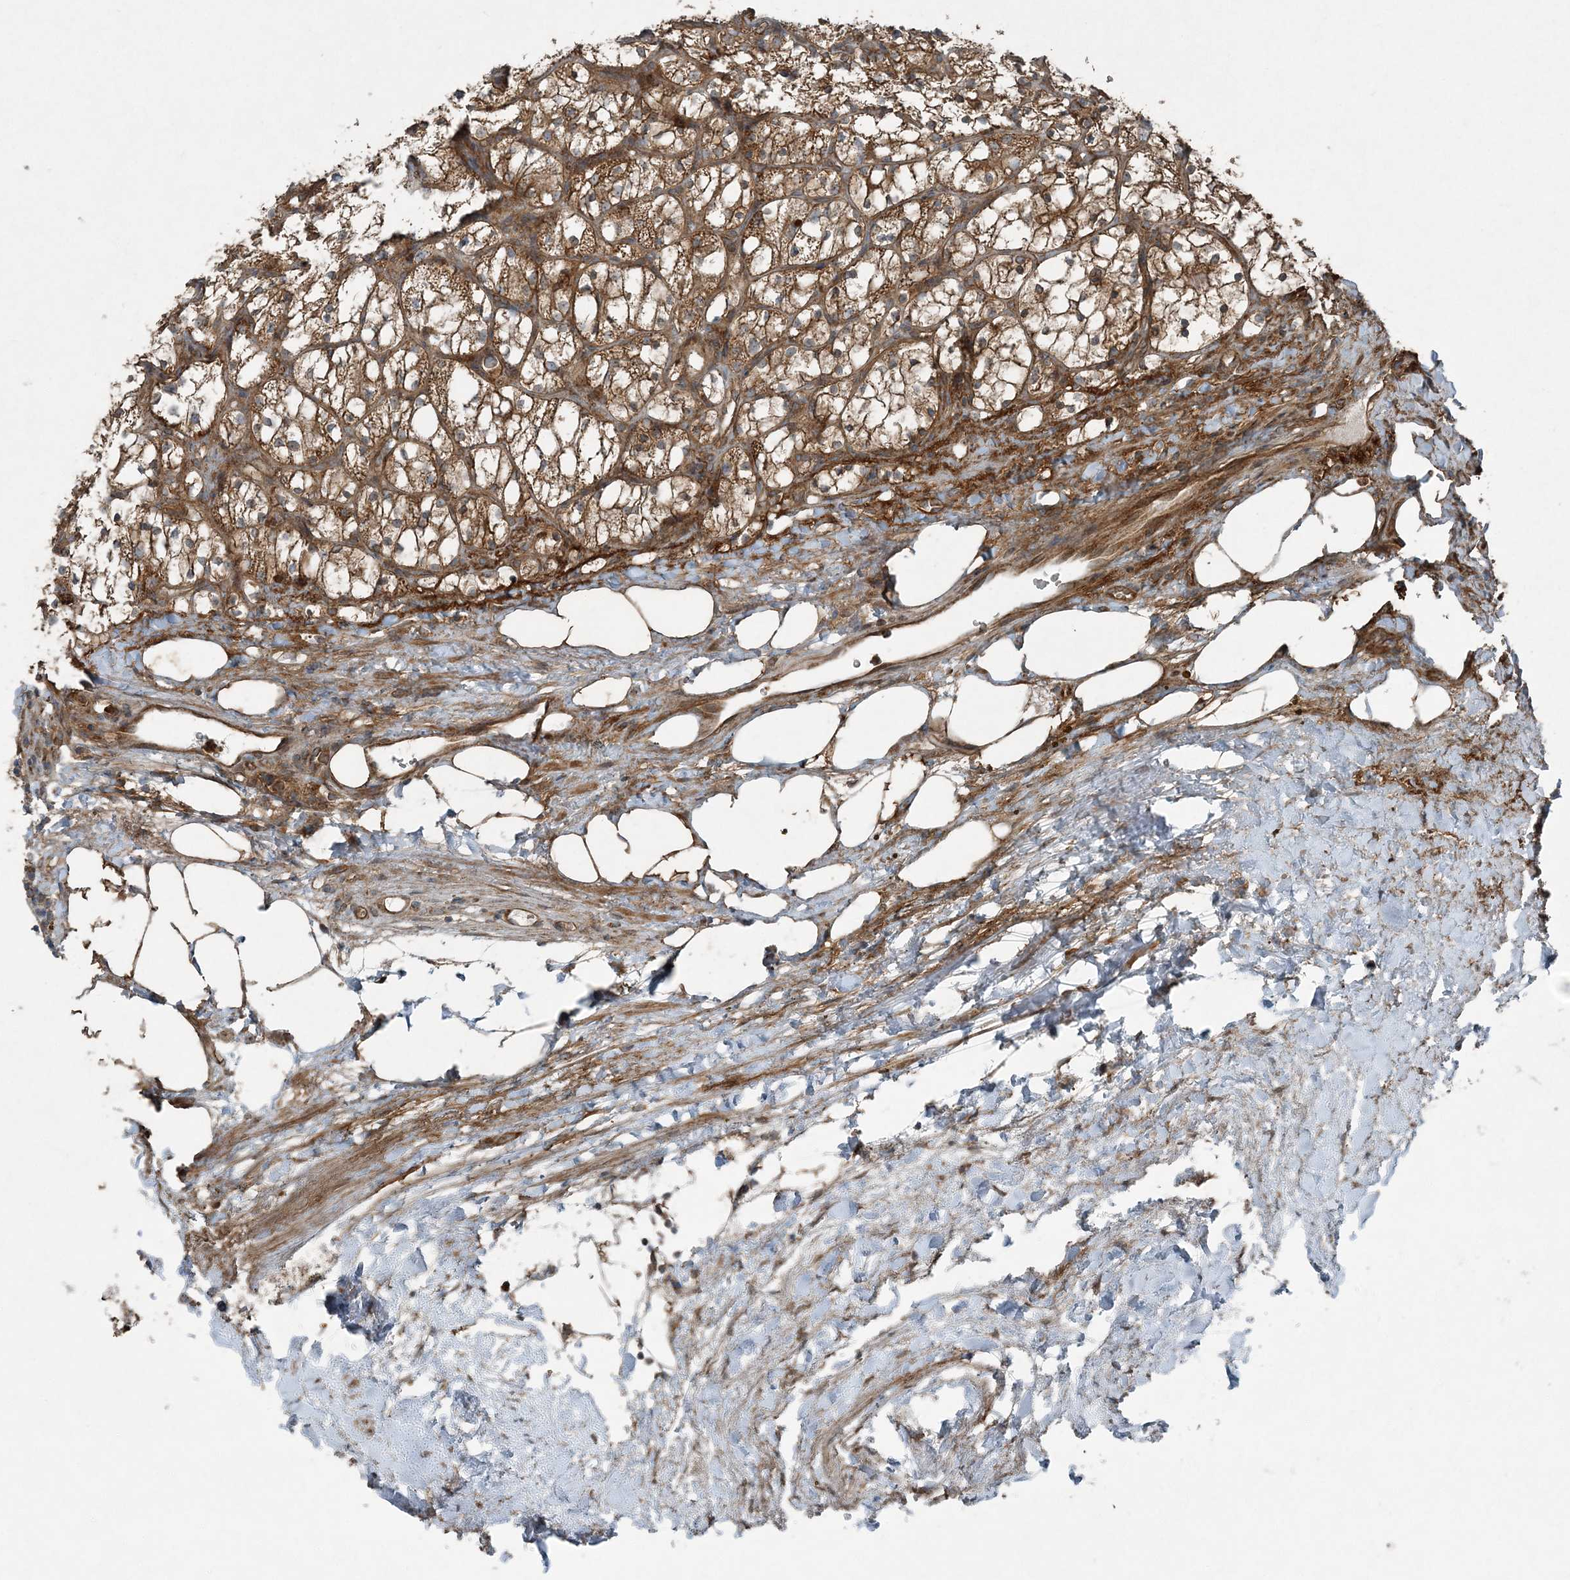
{"staining": {"intensity": "moderate", "quantity": ">75%", "location": "cytoplasmic/membranous"}, "tissue": "renal cancer", "cell_type": "Tumor cells", "image_type": "cancer", "snomed": [{"axis": "morphology", "description": "Adenocarcinoma, NOS"}, {"axis": "topography", "description": "Kidney"}], "caption": "A medium amount of moderate cytoplasmic/membranous positivity is identified in approximately >75% of tumor cells in adenocarcinoma (renal) tissue.", "gene": "COPS7B", "patient": {"sex": "female", "age": 69}}